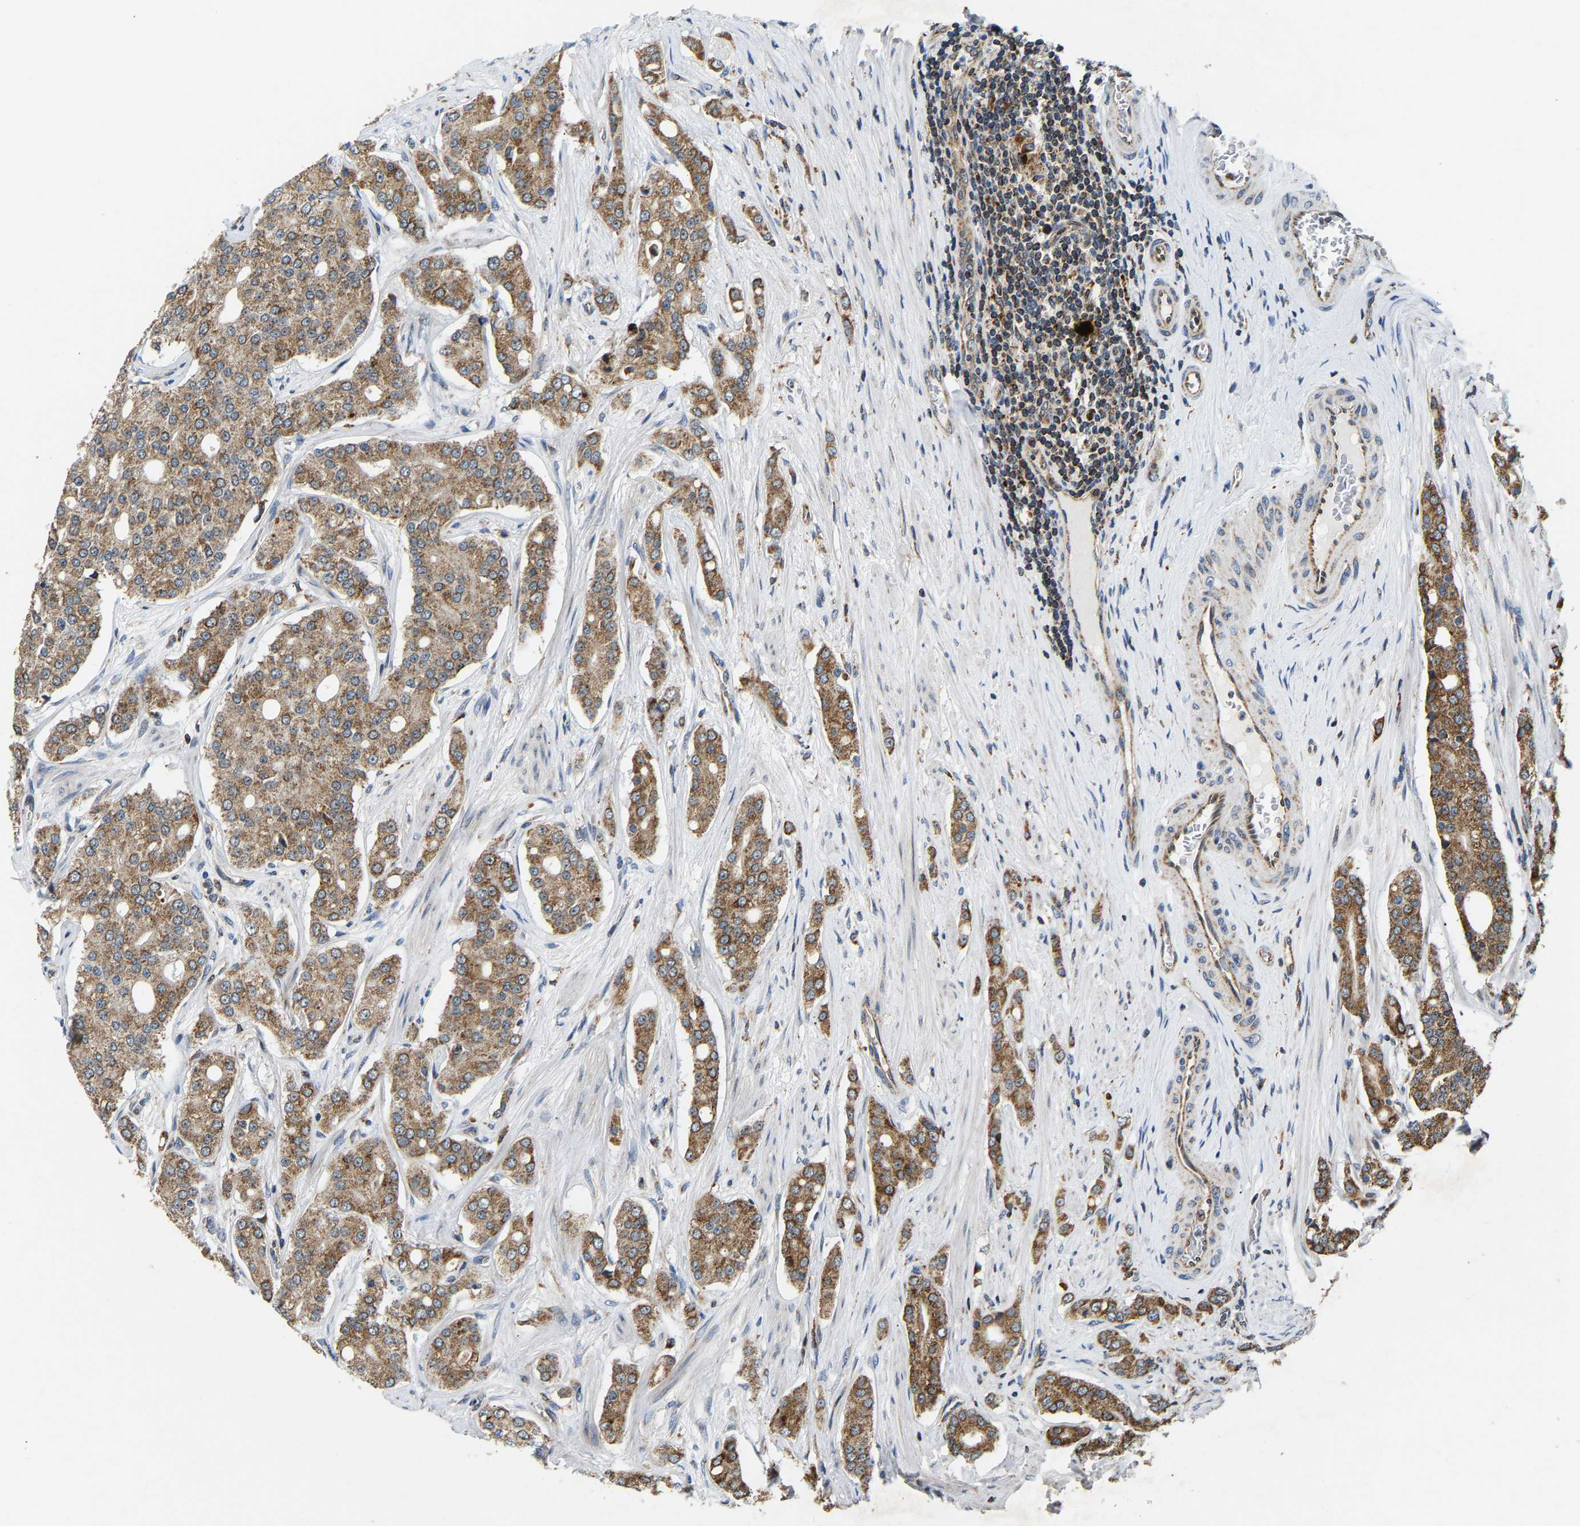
{"staining": {"intensity": "moderate", "quantity": ">75%", "location": "cytoplasmic/membranous"}, "tissue": "prostate cancer", "cell_type": "Tumor cells", "image_type": "cancer", "snomed": [{"axis": "morphology", "description": "Adenocarcinoma, High grade"}, {"axis": "topography", "description": "Prostate"}], "caption": "DAB (3,3'-diaminobenzidine) immunohistochemical staining of adenocarcinoma (high-grade) (prostate) reveals moderate cytoplasmic/membranous protein expression in approximately >75% of tumor cells.", "gene": "GIMAP7", "patient": {"sex": "male", "age": 71}}